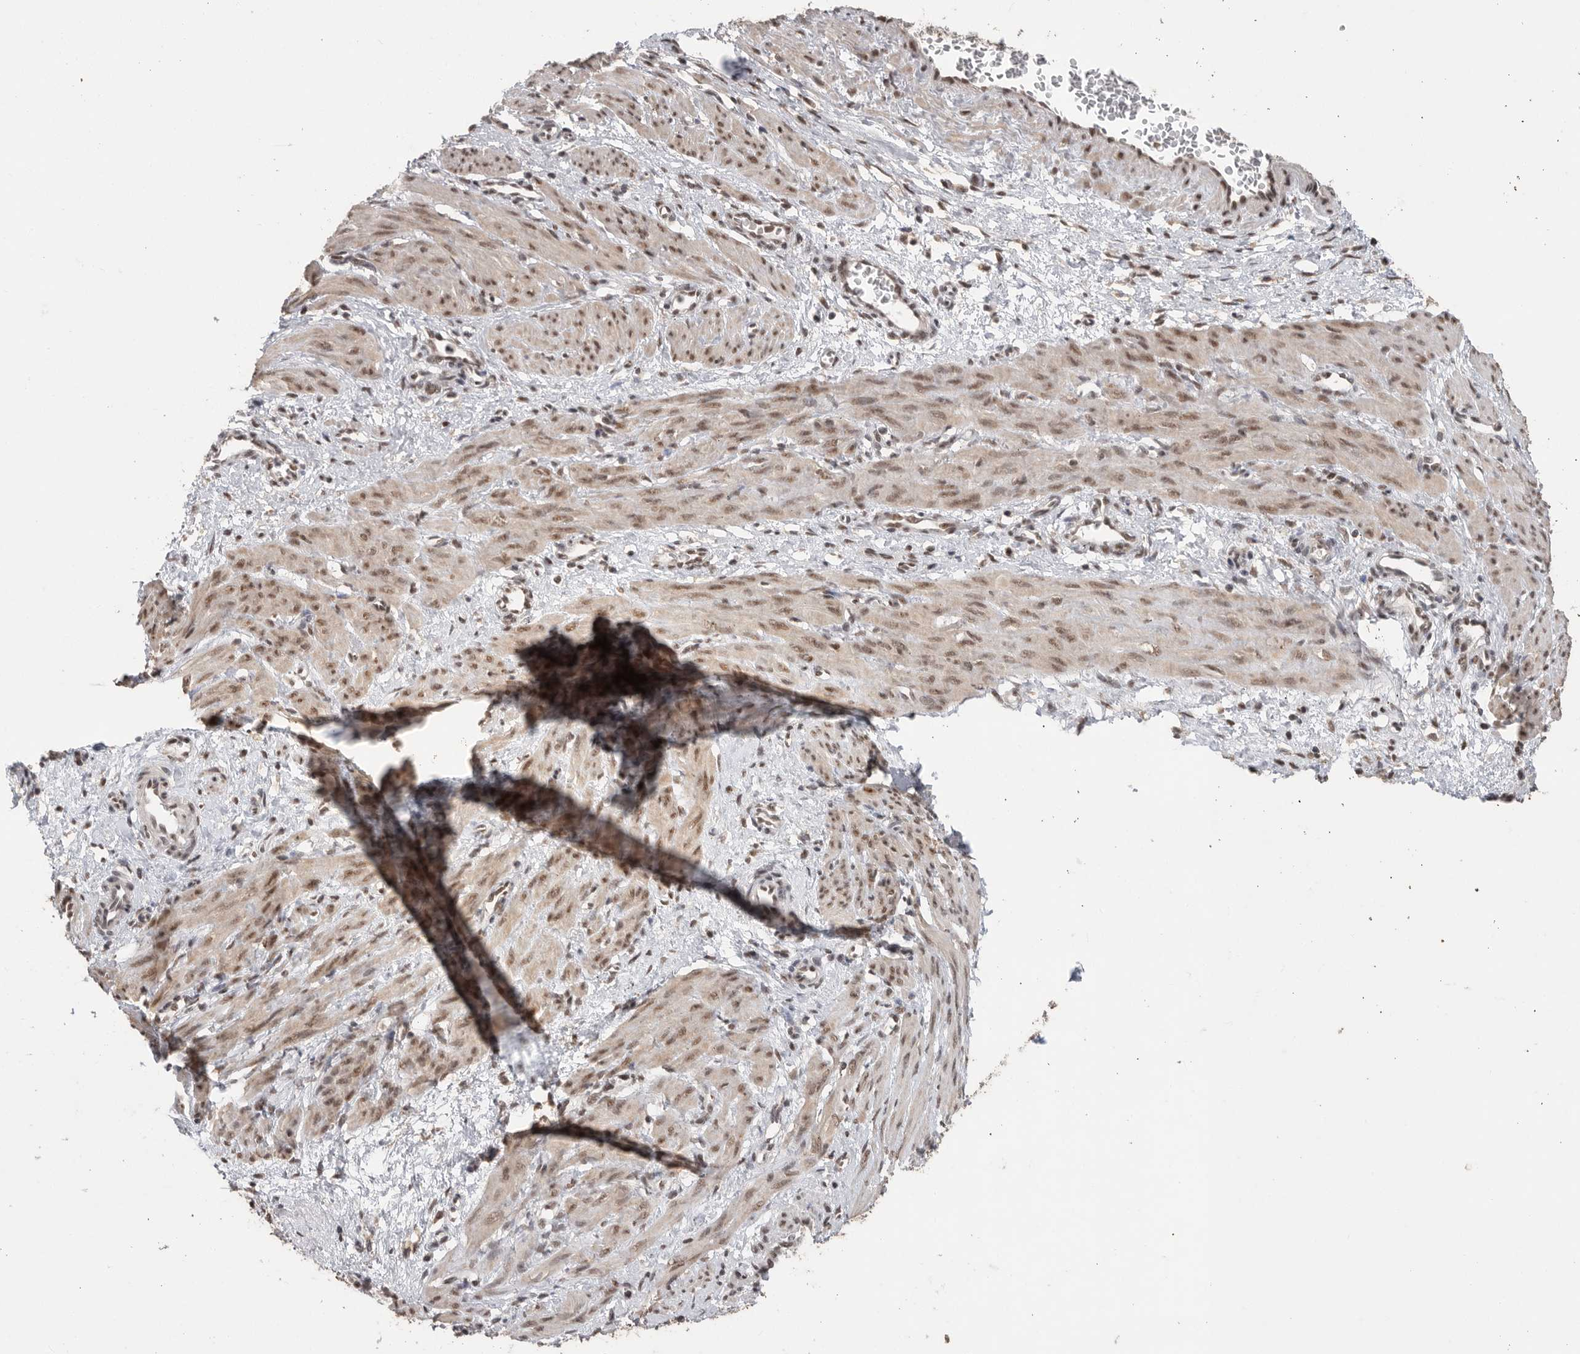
{"staining": {"intensity": "moderate", "quantity": "25%-75%", "location": "cytoplasmic/membranous,nuclear"}, "tissue": "smooth muscle", "cell_type": "Smooth muscle cells", "image_type": "normal", "snomed": [{"axis": "morphology", "description": "Normal tissue, NOS"}, {"axis": "topography", "description": "Endometrium"}], "caption": "Immunohistochemical staining of benign human smooth muscle shows moderate cytoplasmic/membranous,nuclear protein staining in about 25%-75% of smooth muscle cells.", "gene": "PPP1R10", "patient": {"sex": "female", "age": 33}}